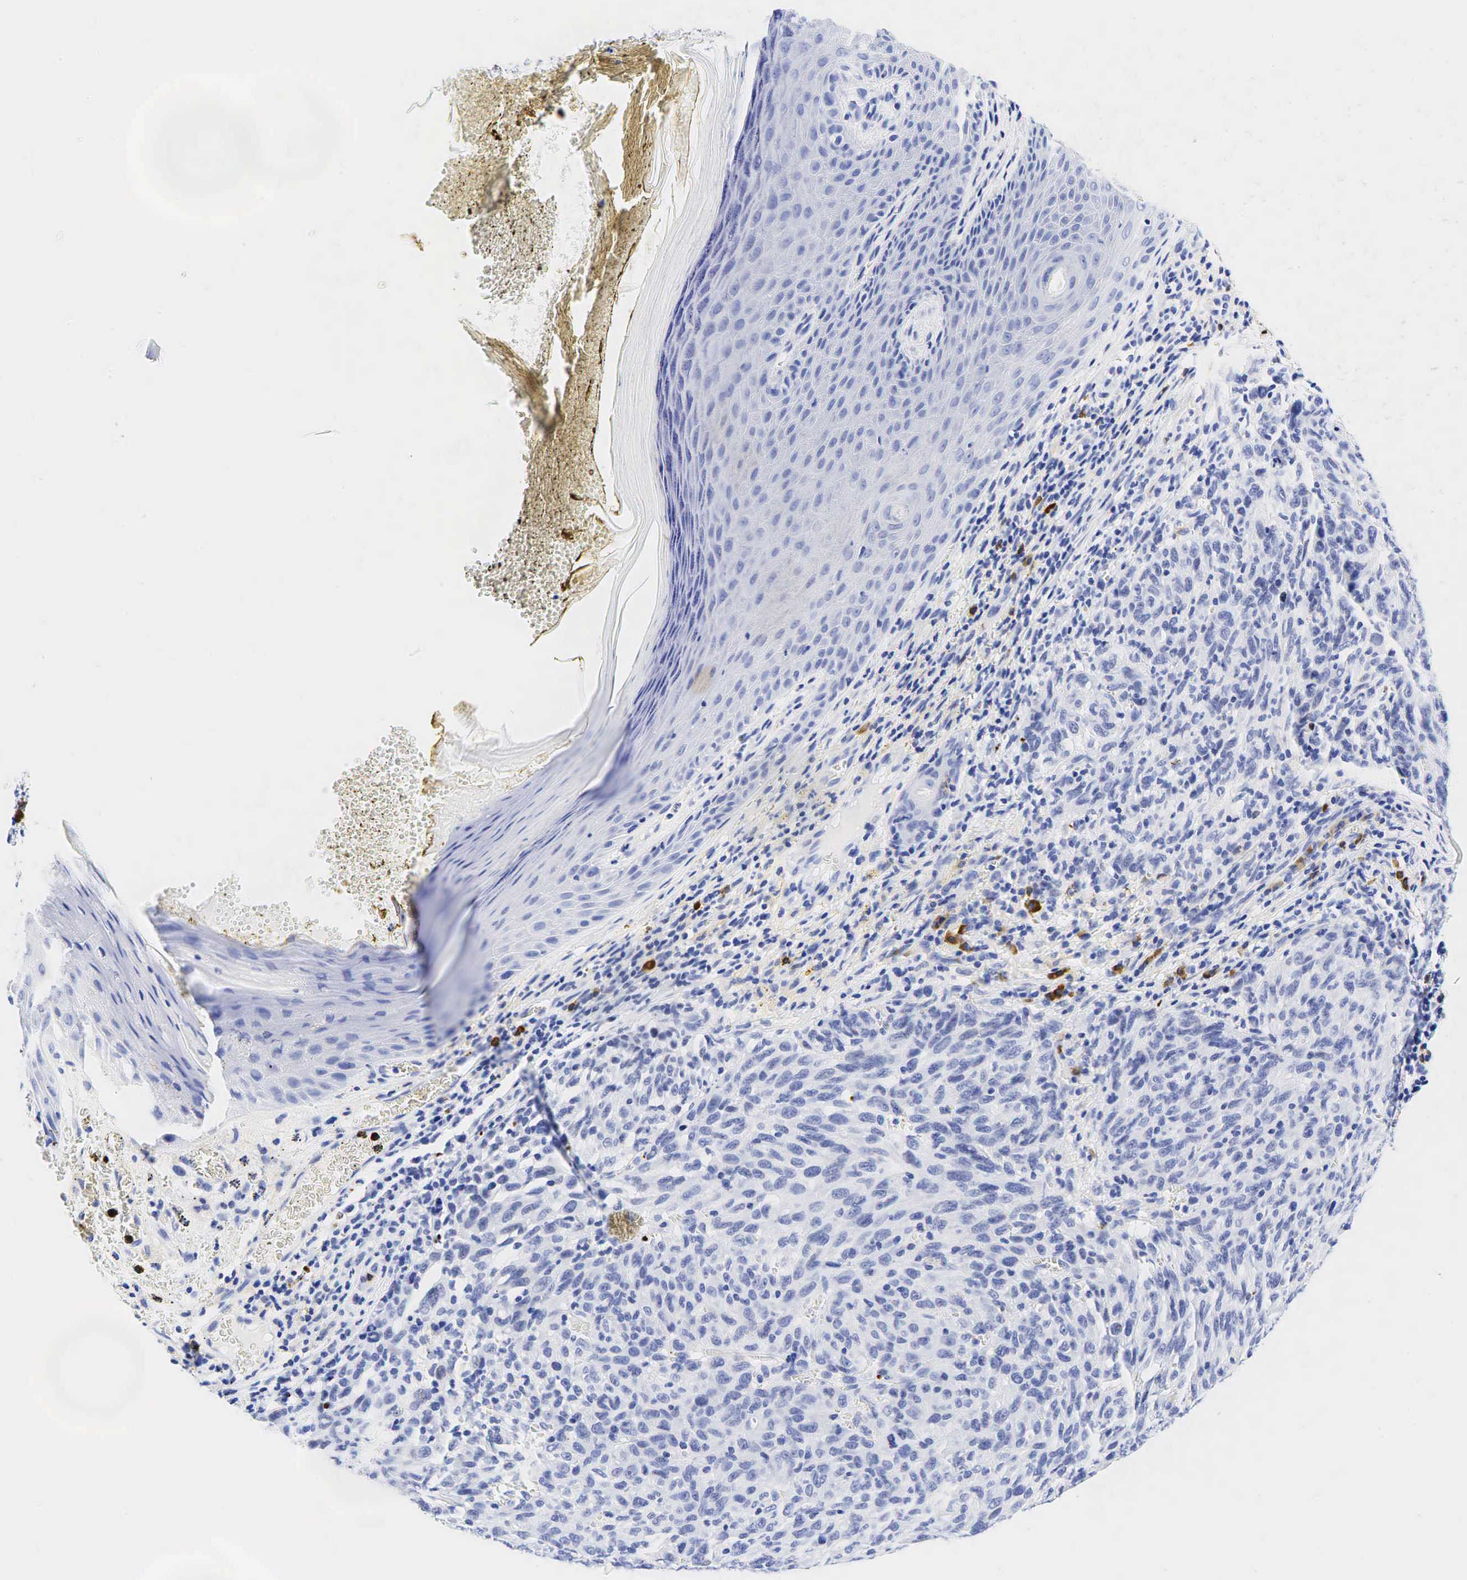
{"staining": {"intensity": "negative", "quantity": "none", "location": "none"}, "tissue": "melanoma", "cell_type": "Tumor cells", "image_type": "cancer", "snomed": [{"axis": "morphology", "description": "Malignant melanoma, NOS"}, {"axis": "topography", "description": "Skin"}], "caption": "The photomicrograph reveals no staining of tumor cells in melanoma. The staining was performed using DAB to visualize the protein expression in brown, while the nuclei were stained in blue with hematoxylin (Magnification: 20x).", "gene": "CD79A", "patient": {"sex": "male", "age": 76}}